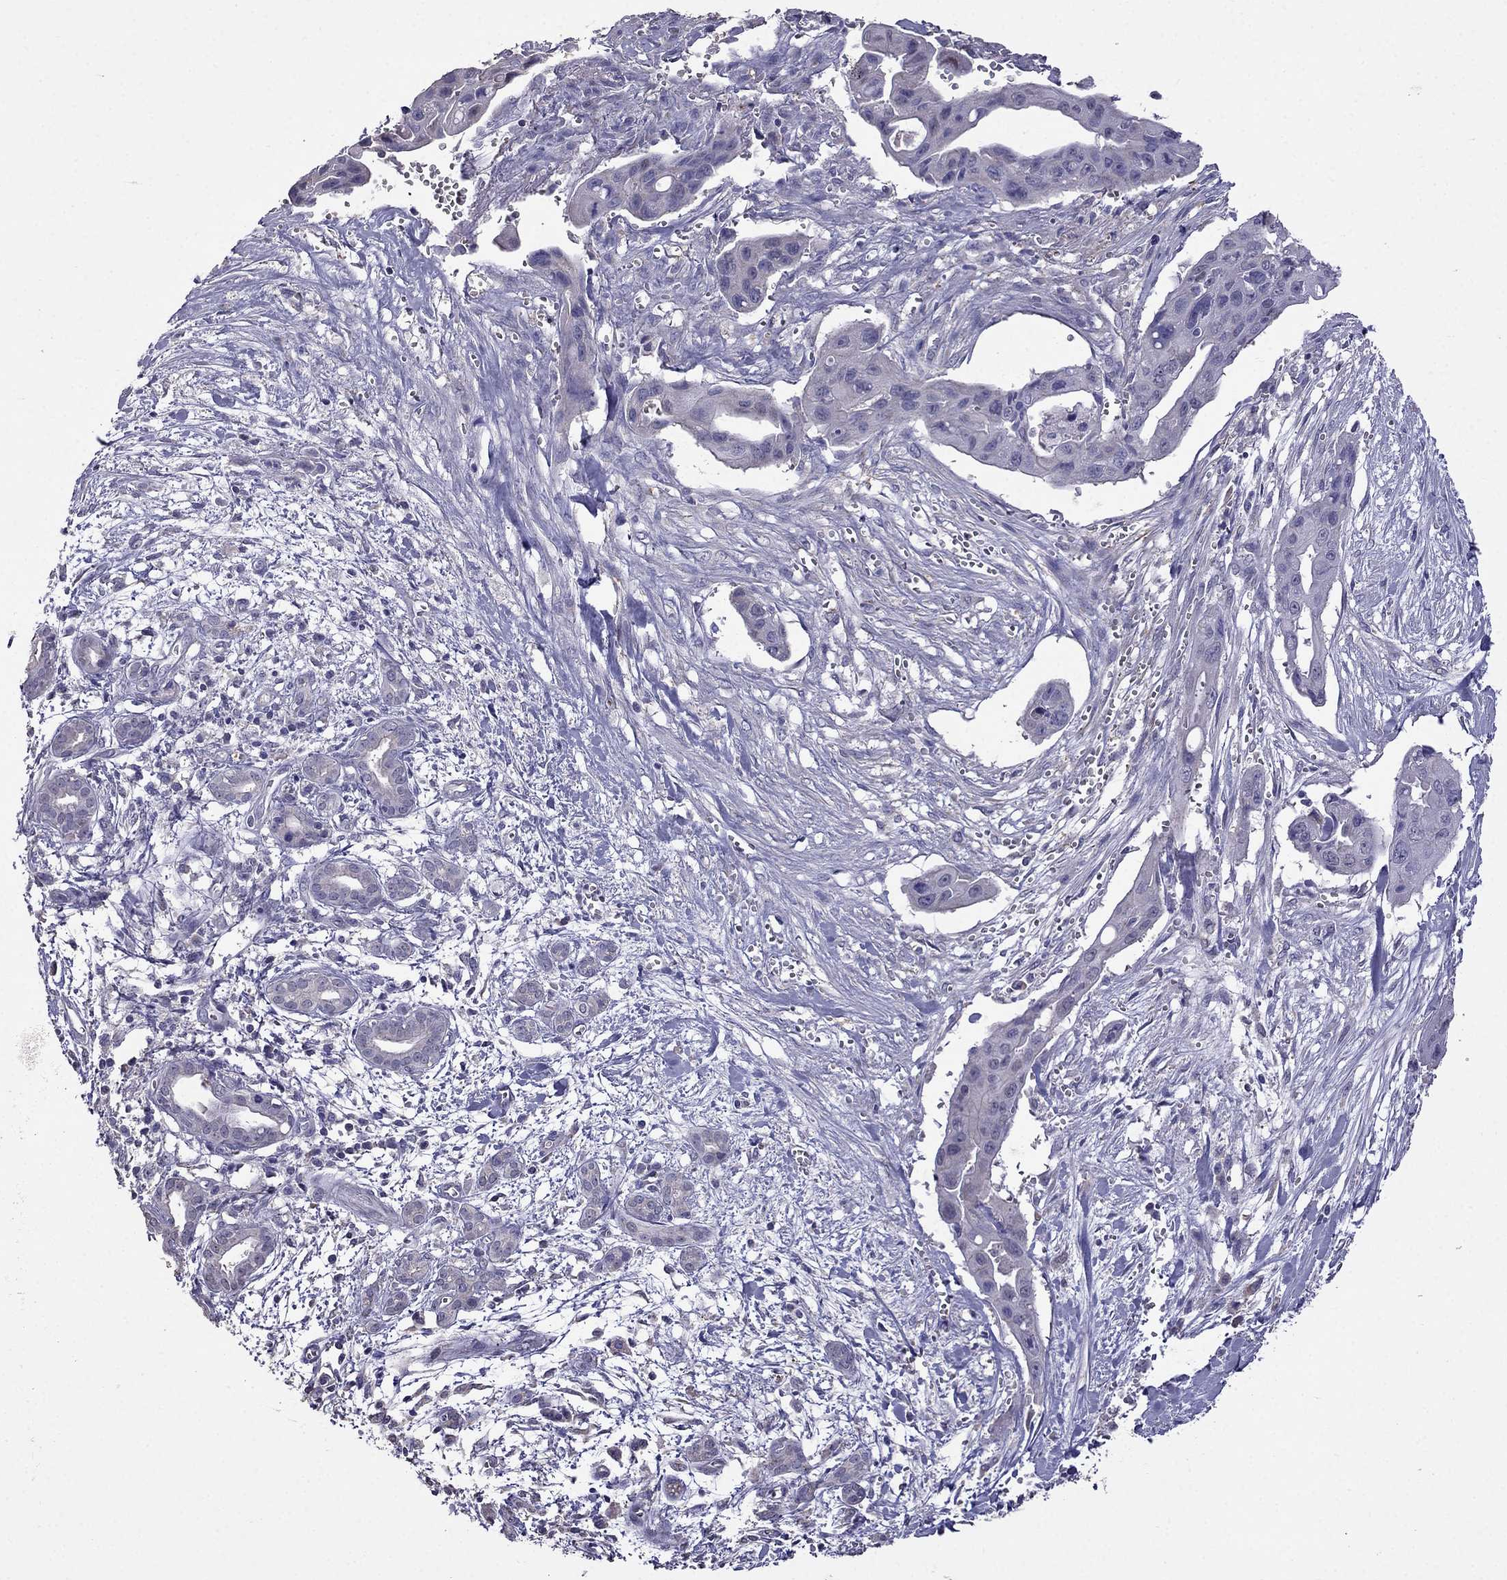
{"staining": {"intensity": "negative", "quantity": "none", "location": "none"}, "tissue": "pancreatic cancer", "cell_type": "Tumor cells", "image_type": "cancer", "snomed": [{"axis": "morphology", "description": "Adenocarcinoma, NOS"}, {"axis": "topography", "description": "Pancreas"}], "caption": "There is no significant expression in tumor cells of pancreatic cancer.", "gene": "AK5", "patient": {"sex": "male", "age": 60}}